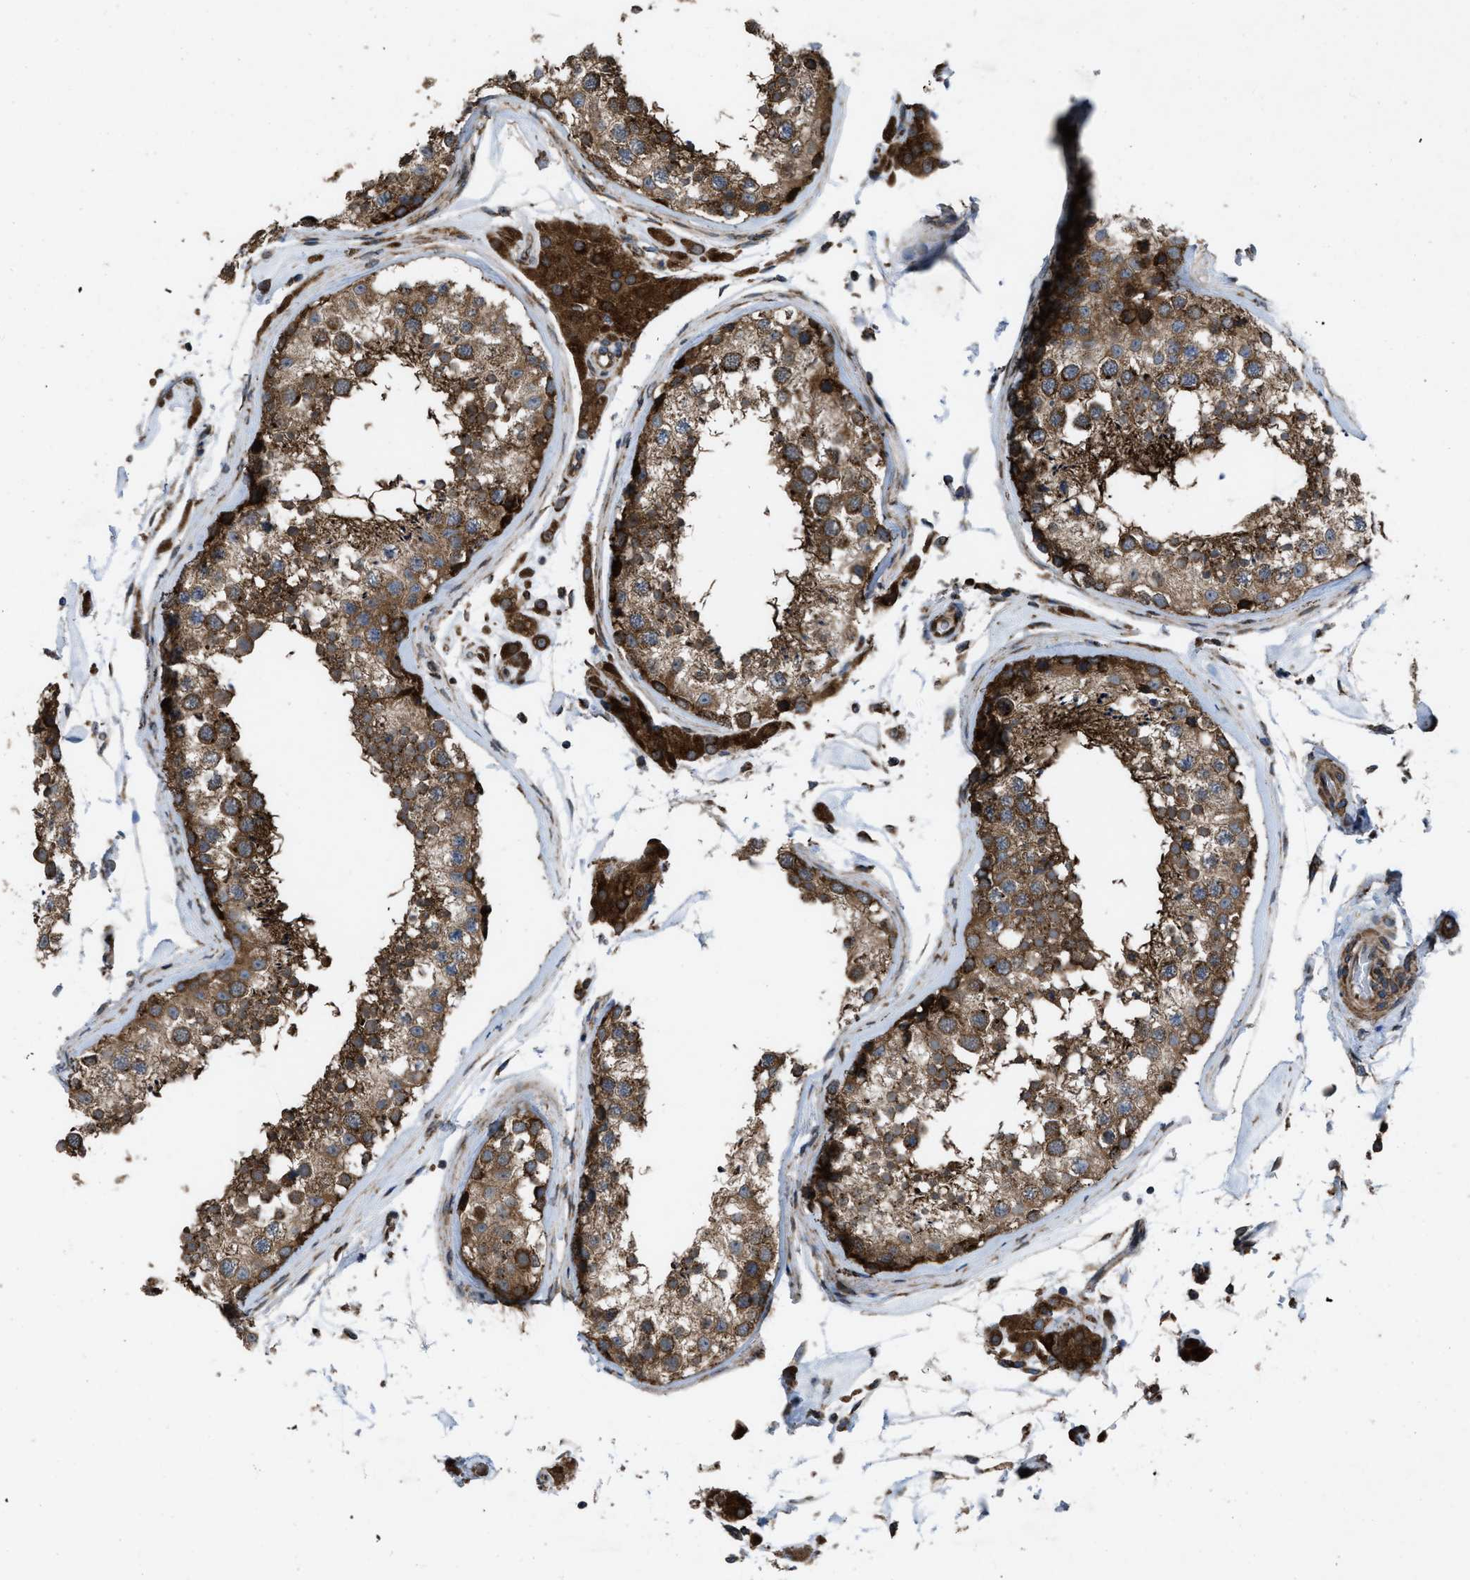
{"staining": {"intensity": "strong", "quantity": ">75%", "location": "cytoplasmic/membranous"}, "tissue": "testis", "cell_type": "Cells in seminiferous ducts", "image_type": "normal", "snomed": [{"axis": "morphology", "description": "Normal tissue, NOS"}, {"axis": "topography", "description": "Testis"}], "caption": "Protein staining of normal testis exhibits strong cytoplasmic/membranous expression in approximately >75% of cells in seminiferous ducts. (Stains: DAB in brown, nuclei in blue, Microscopy: brightfield microscopy at high magnification).", "gene": "PER3", "patient": {"sex": "male", "age": 46}}